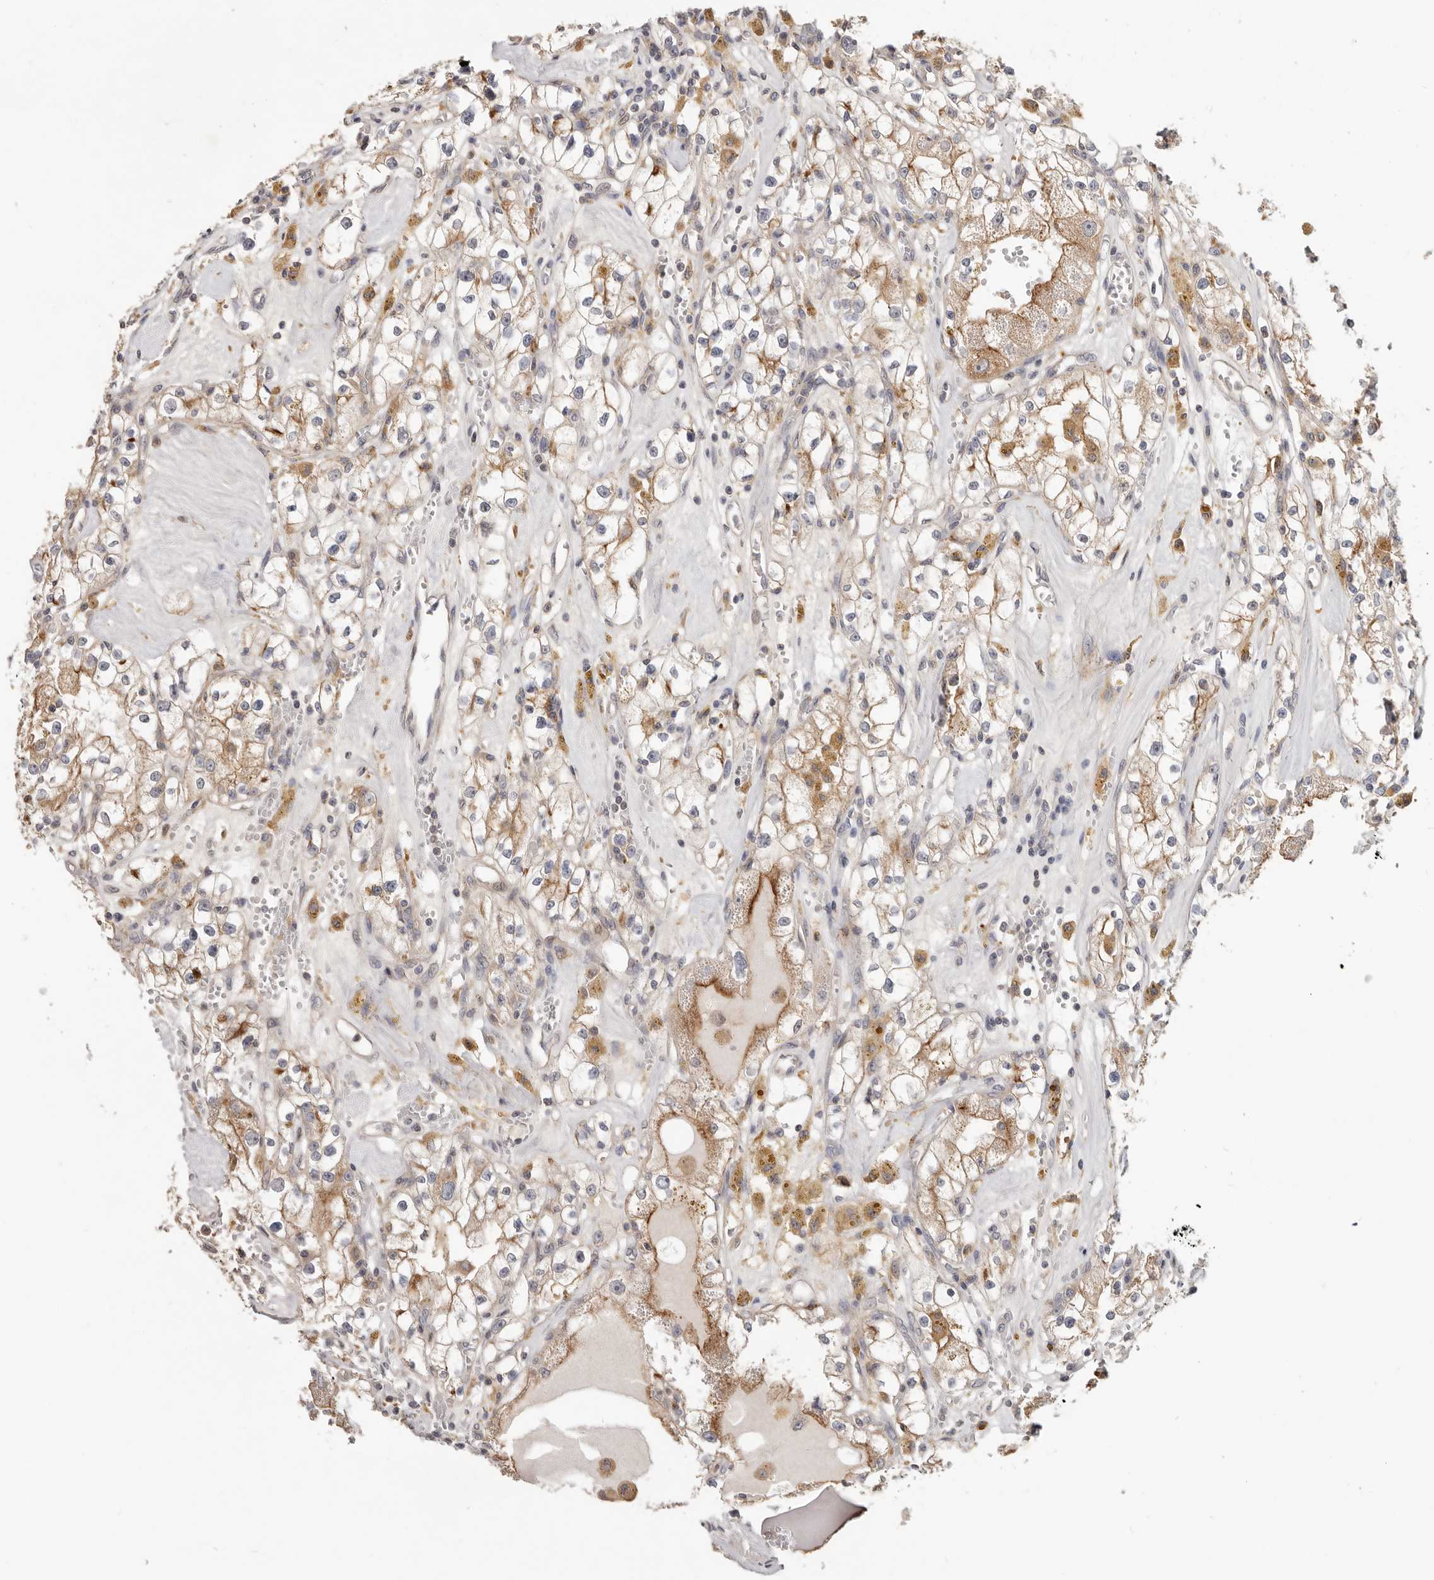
{"staining": {"intensity": "moderate", "quantity": ">75%", "location": "cytoplasmic/membranous"}, "tissue": "renal cancer", "cell_type": "Tumor cells", "image_type": "cancer", "snomed": [{"axis": "morphology", "description": "Adenocarcinoma, NOS"}, {"axis": "topography", "description": "Kidney"}], "caption": "Renal cancer was stained to show a protein in brown. There is medium levels of moderate cytoplasmic/membranous expression in about >75% of tumor cells.", "gene": "LRP6", "patient": {"sex": "male", "age": 56}}